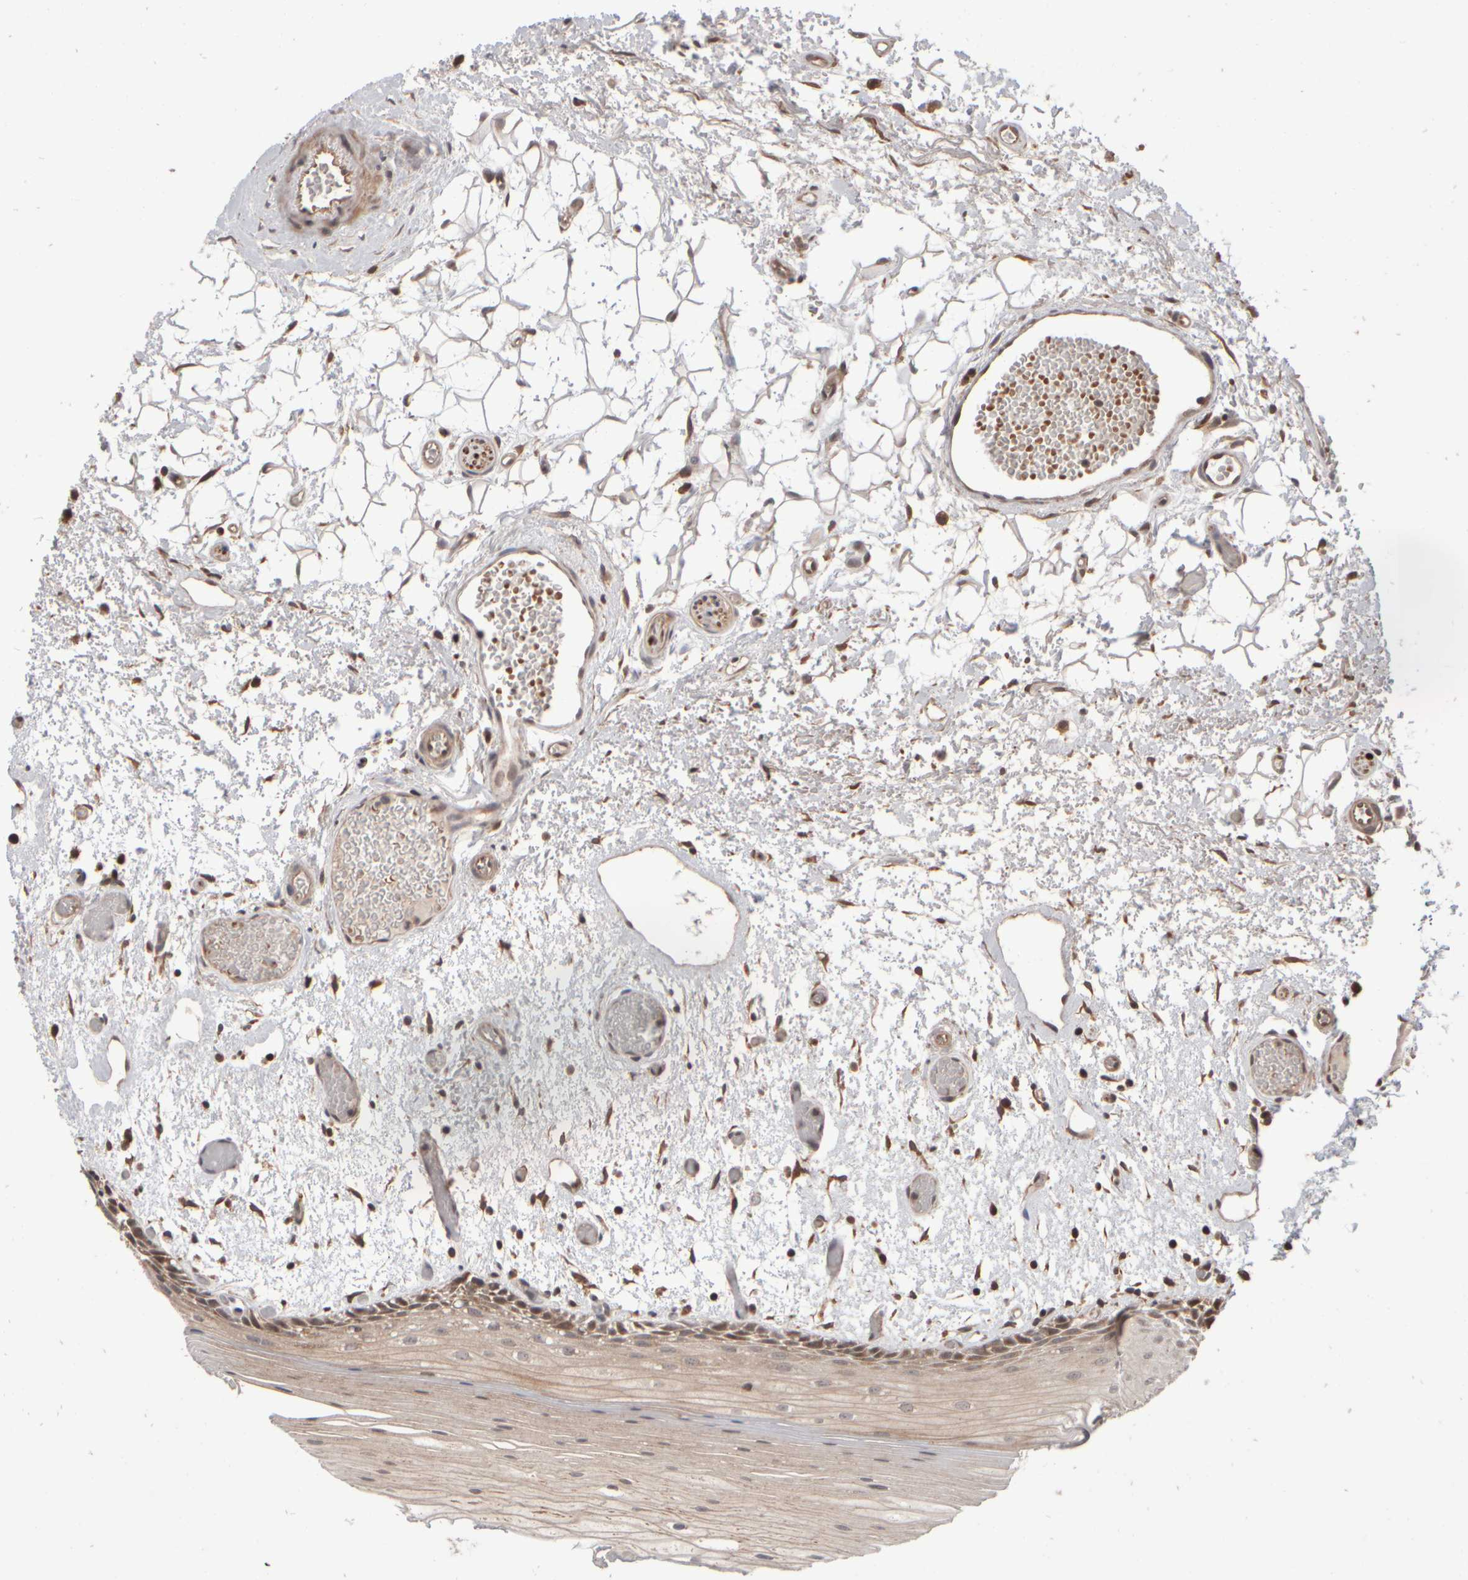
{"staining": {"intensity": "moderate", "quantity": "25%-75%", "location": "cytoplasmic/membranous"}, "tissue": "oral mucosa", "cell_type": "Squamous epithelial cells", "image_type": "normal", "snomed": [{"axis": "morphology", "description": "Normal tissue, NOS"}, {"axis": "topography", "description": "Oral tissue"}], "caption": "This histopathology image displays immunohistochemistry (IHC) staining of normal human oral mucosa, with medium moderate cytoplasmic/membranous expression in about 25%-75% of squamous epithelial cells.", "gene": "ABHD11", "patient": {"sex": "male", "age": 52}}